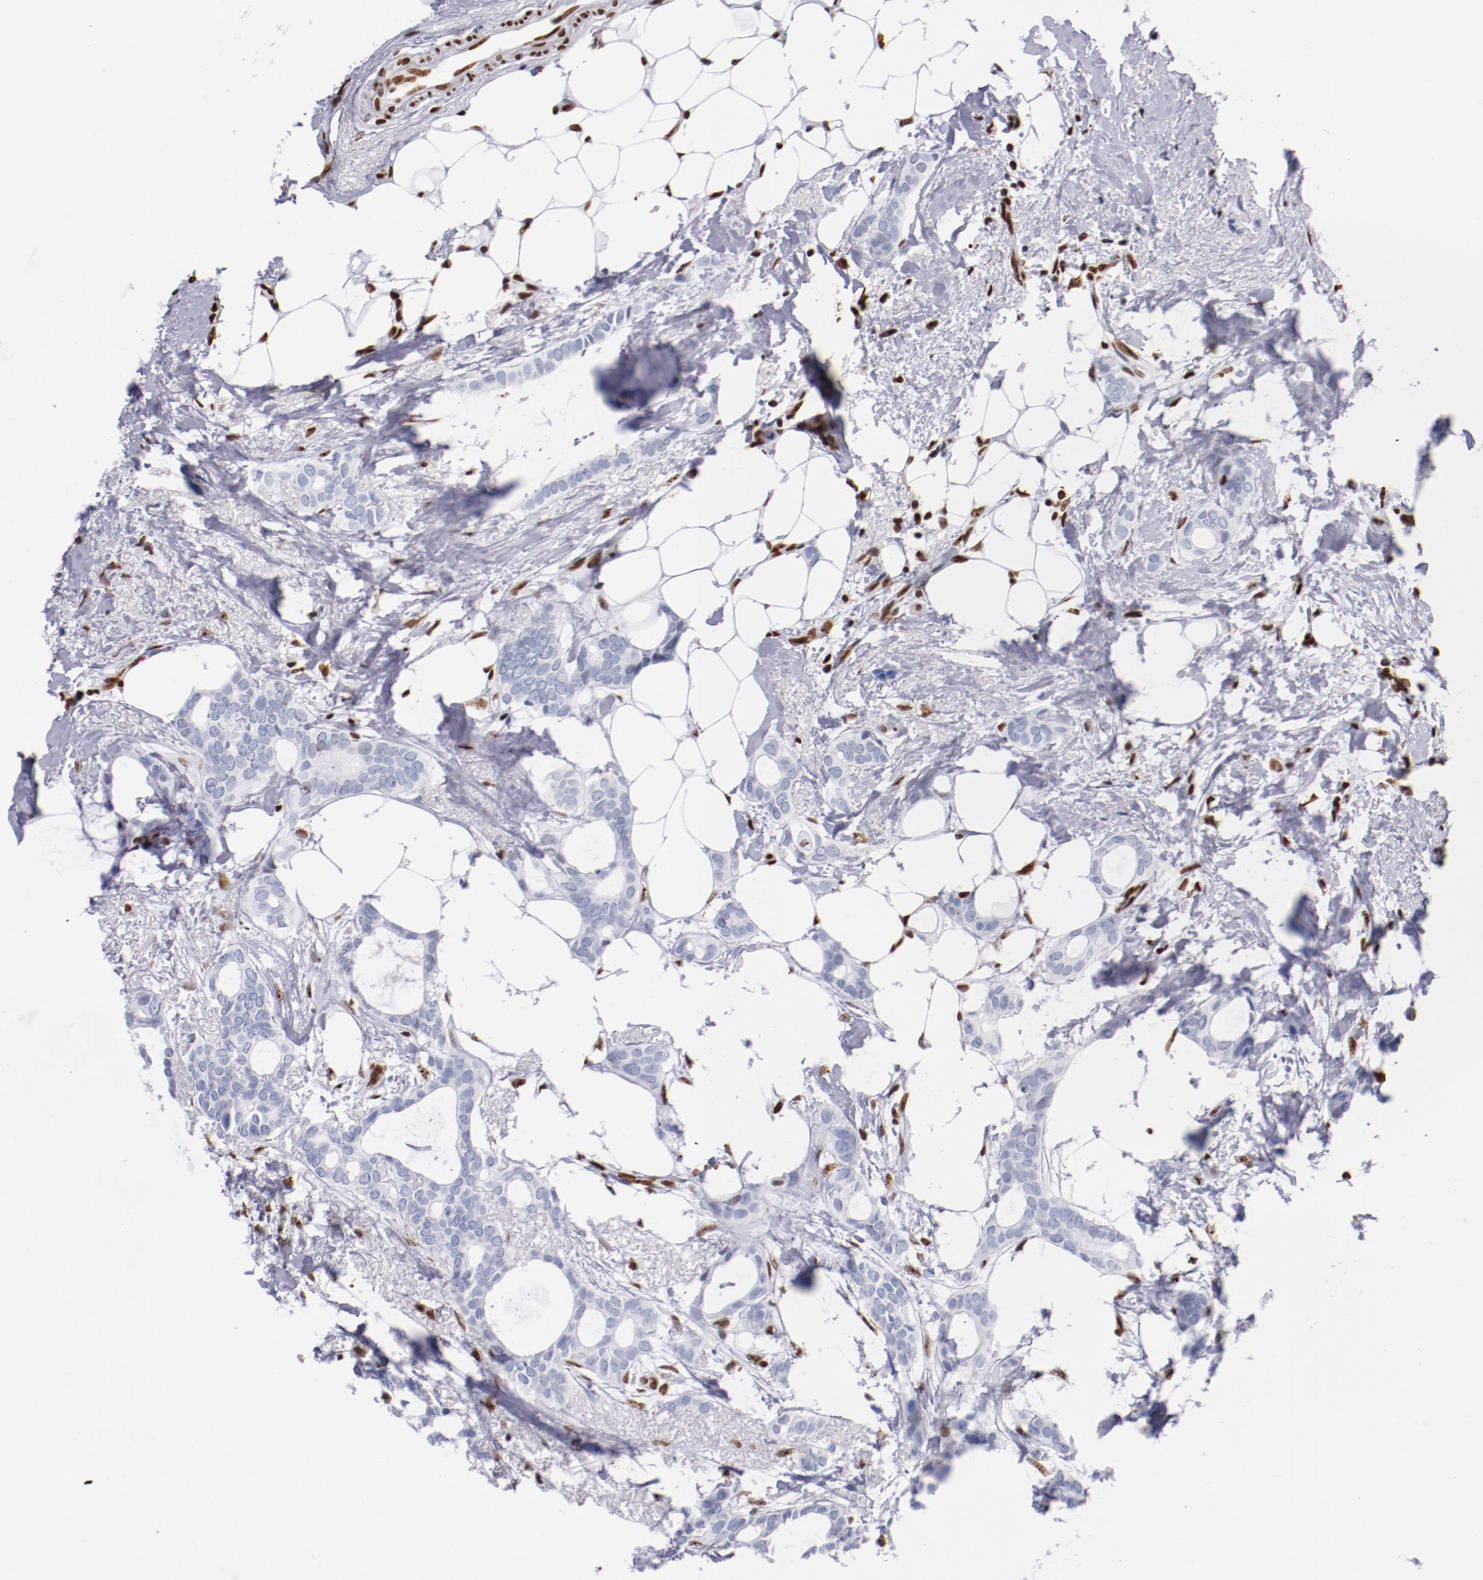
{"staining": {"intensity": "negative", "quantity": "none", "location": "none"}, "tissue": "breast cancer", "cell_type": "Tumor cells", "image_type": "cancer", "snomed": [{"axis": "morphology", "description": "Duct carcinoma"}, {"axis": "topography", "description": "Breast"}], "caption": "Immunohistochemistry micrograph of human breast cancer (invasive ductal carcinoma) stained for a protein (brown), which displays no positivity in tumor cells.", "gene": "IFI16", "patient": {"sex": "female", "age": 54}}